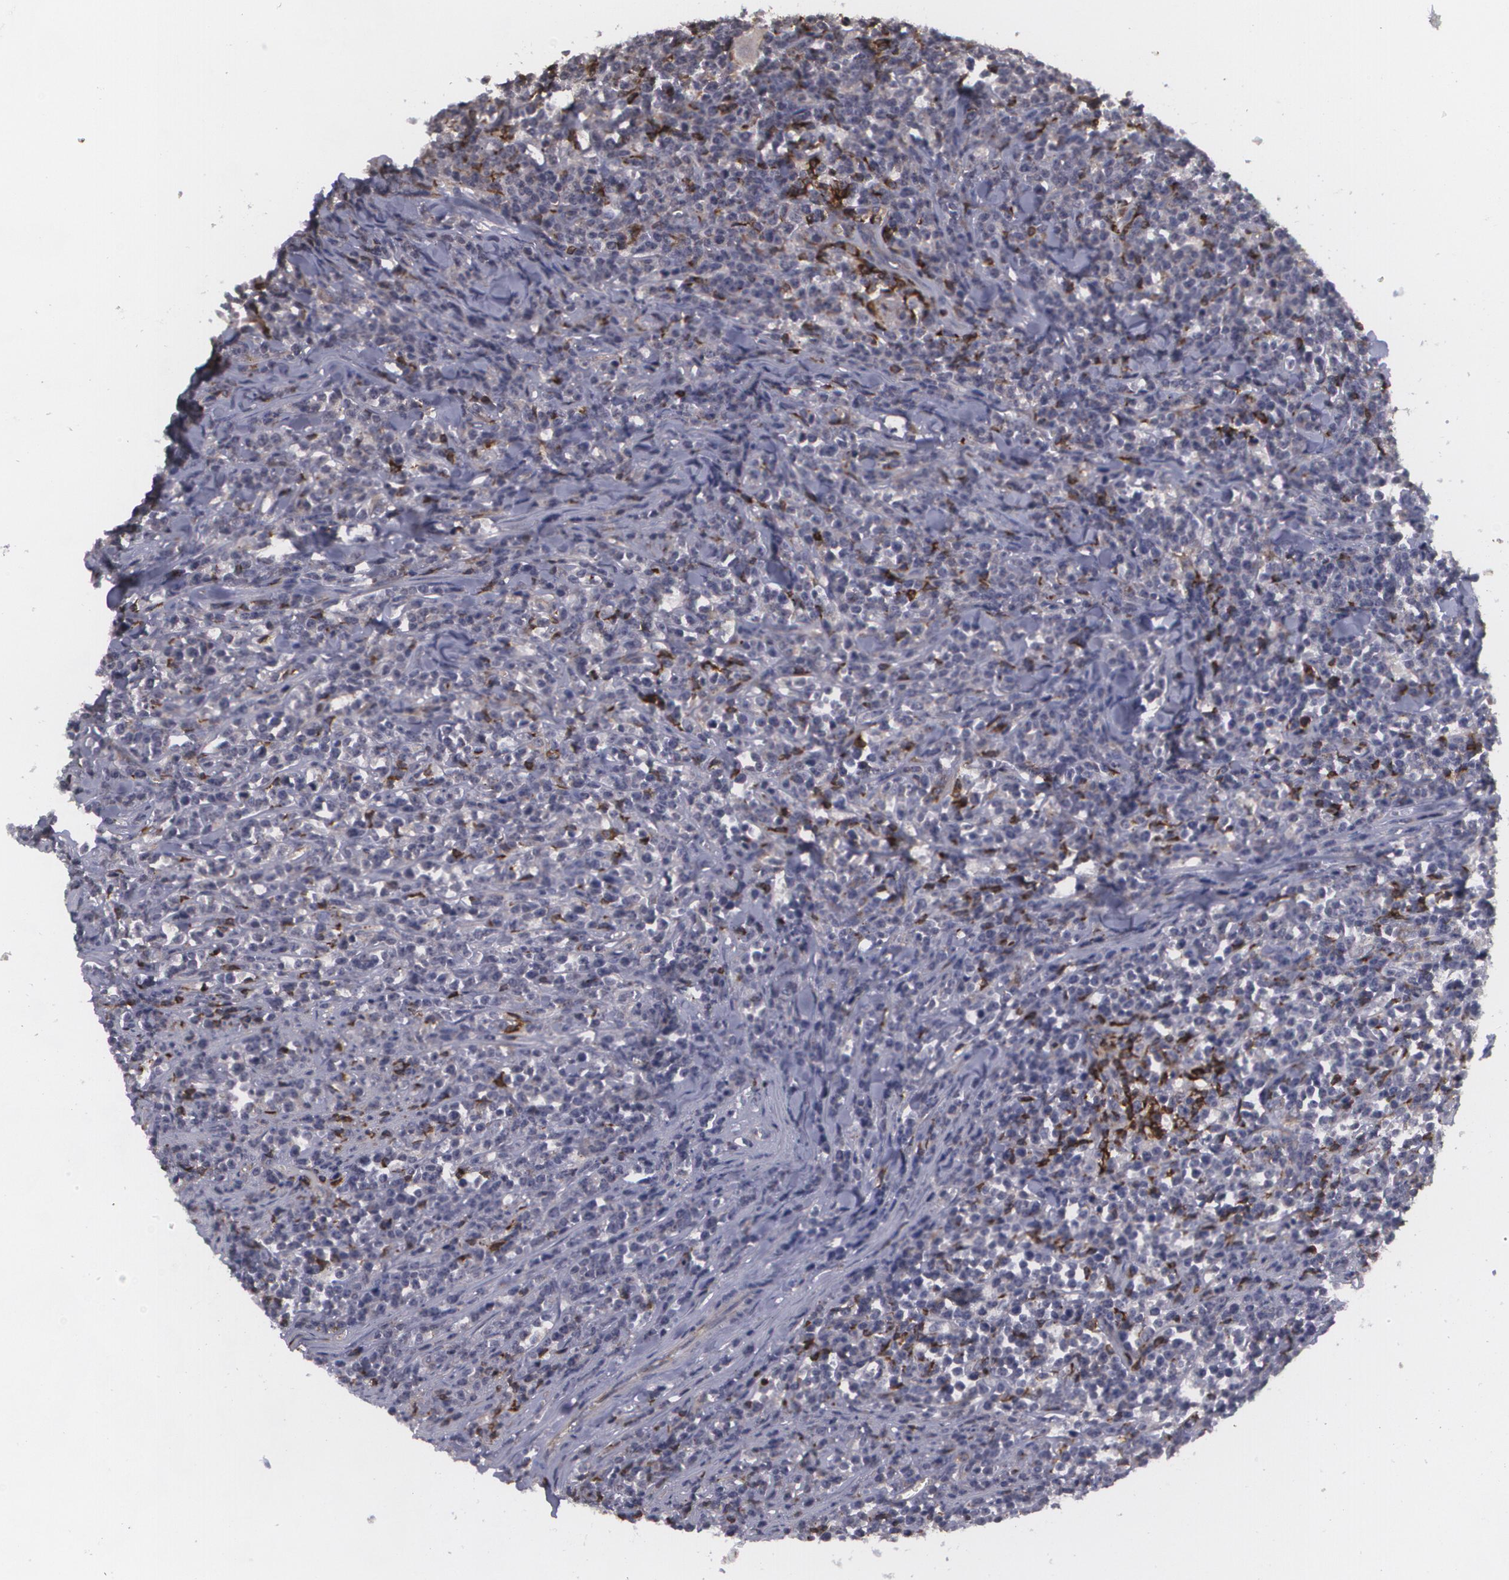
{"staining": {"intensity": "negative", "quantity": "none", "location": "none"}, "tissue": "lymphoma", "cell_type": "Tumor cells", "image_type": "cancer", "snomed": [{"axis": "morphology", "description": "Malignant lymphoma, non-Hodgkin's type, High grade"}, {"axis": "topography", "description": "Small intestine"}, {"axis": "topography", "description": "Colon"}], "caption": "This is an immunohistochemistry histopathology image of human lymphoma. There is no expression in tumor cells.", "gene": "BIN1", "patient": {"sex": "male", "age": 8}}